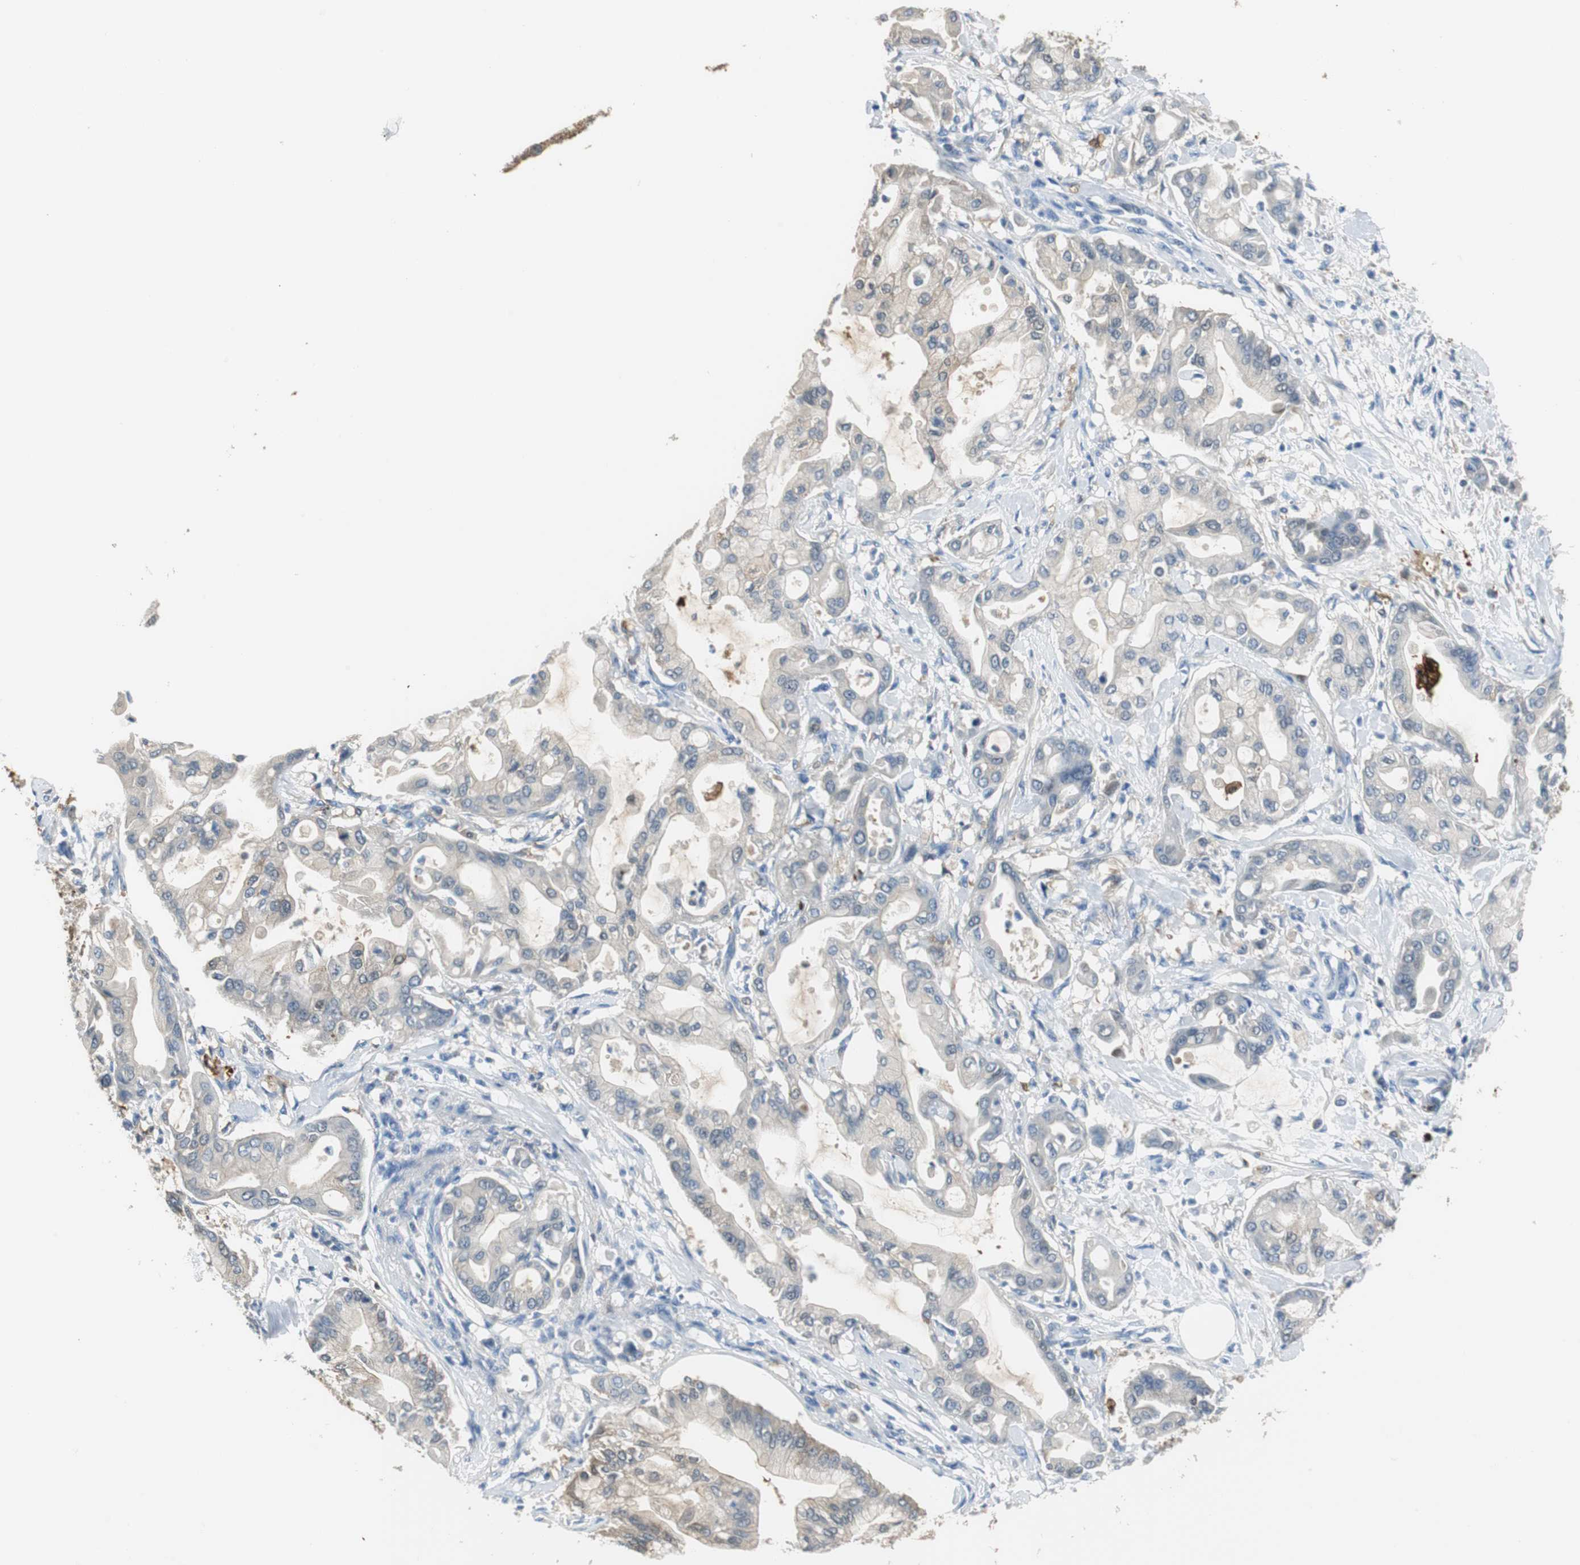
{"staining": {"intensity": "weak", "quantity": "25%-75%", "location": "cytoplasmic/membranous"}, "tissue": "pancreatic cancer", "cell_type": "Tumor cells", "image_type": "cancer", "snomed": [{"axis": "morphology", "description": "Adenocarcinoma, NOS"}, {"axis": "morphology", "description": "Adenocarcinoma, metastatic, NOS"}, {"axis": "topography", "description": "Lymph node"}, {"axis": "topography", "description": "Pancreas"}, {"axis": "topography", "description": "Duodenum"}], "caption": "The photomicrograph demonstrates a brown stain indicating the presence of a protein in the cytoplasmic/membranous of tumor cells in pancreatic cancer.", "gene": "FBP1", "patient": {"sex": "female", "age": 64}}